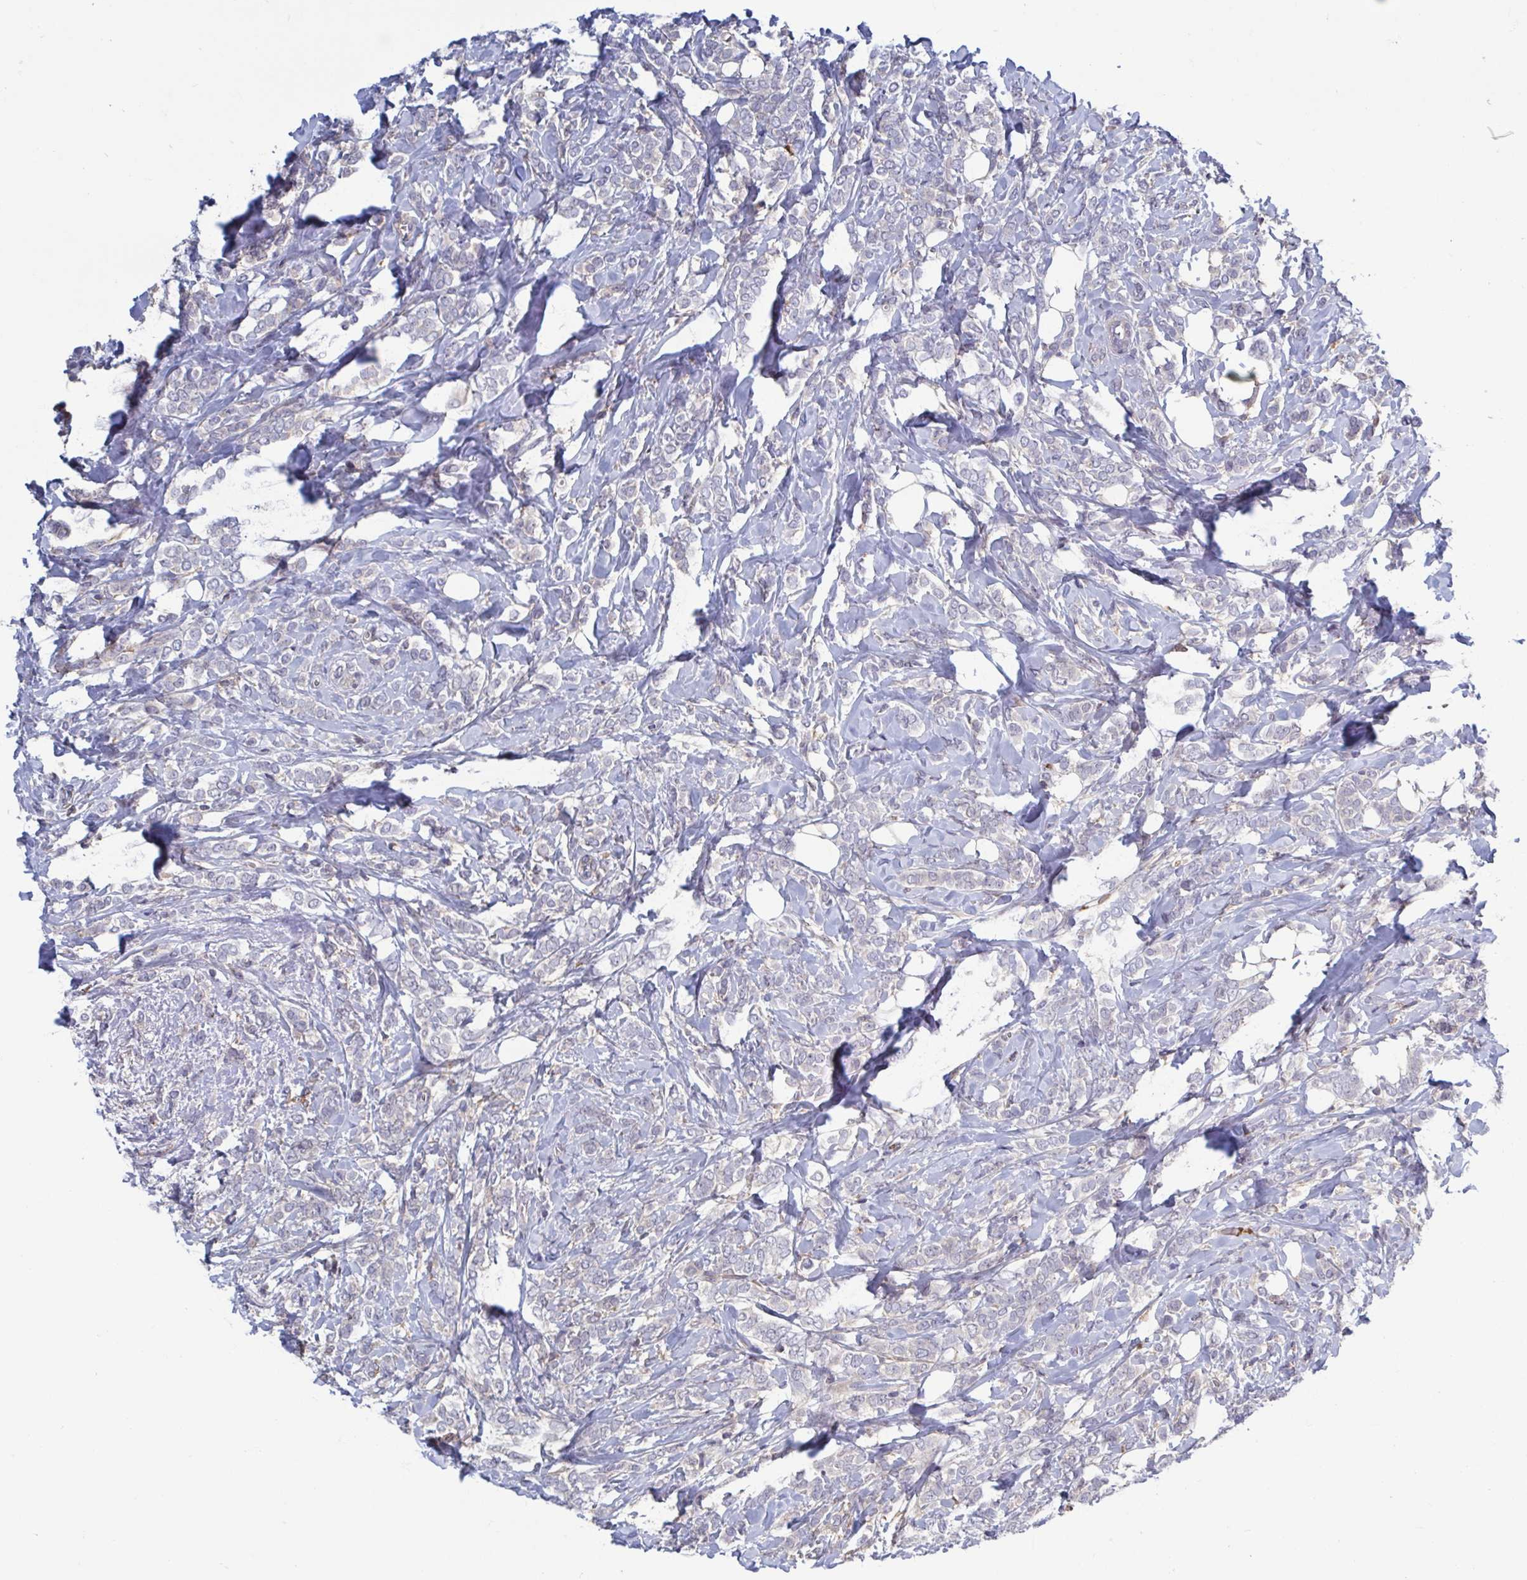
{"staining": {"intensity": "negative", "quantity": "none", "location": "none"}, "tissue": "breast cancer", "cell_type": "Tumor cells", "image_type": "cancer", "snomed": [{"axis": "morphology", "description": "Lobular carcinoma"}, {"axis": "topography", "description": "Breast"}], "caption": "Immunohistochemistry histopathology image of human breast cancer (lobular carcinoma) stained for a protein (brown), which exhibits no staining in tumor cells.", "gene": "LRRC38", "patient": {"sex": "female", "age": 49}}